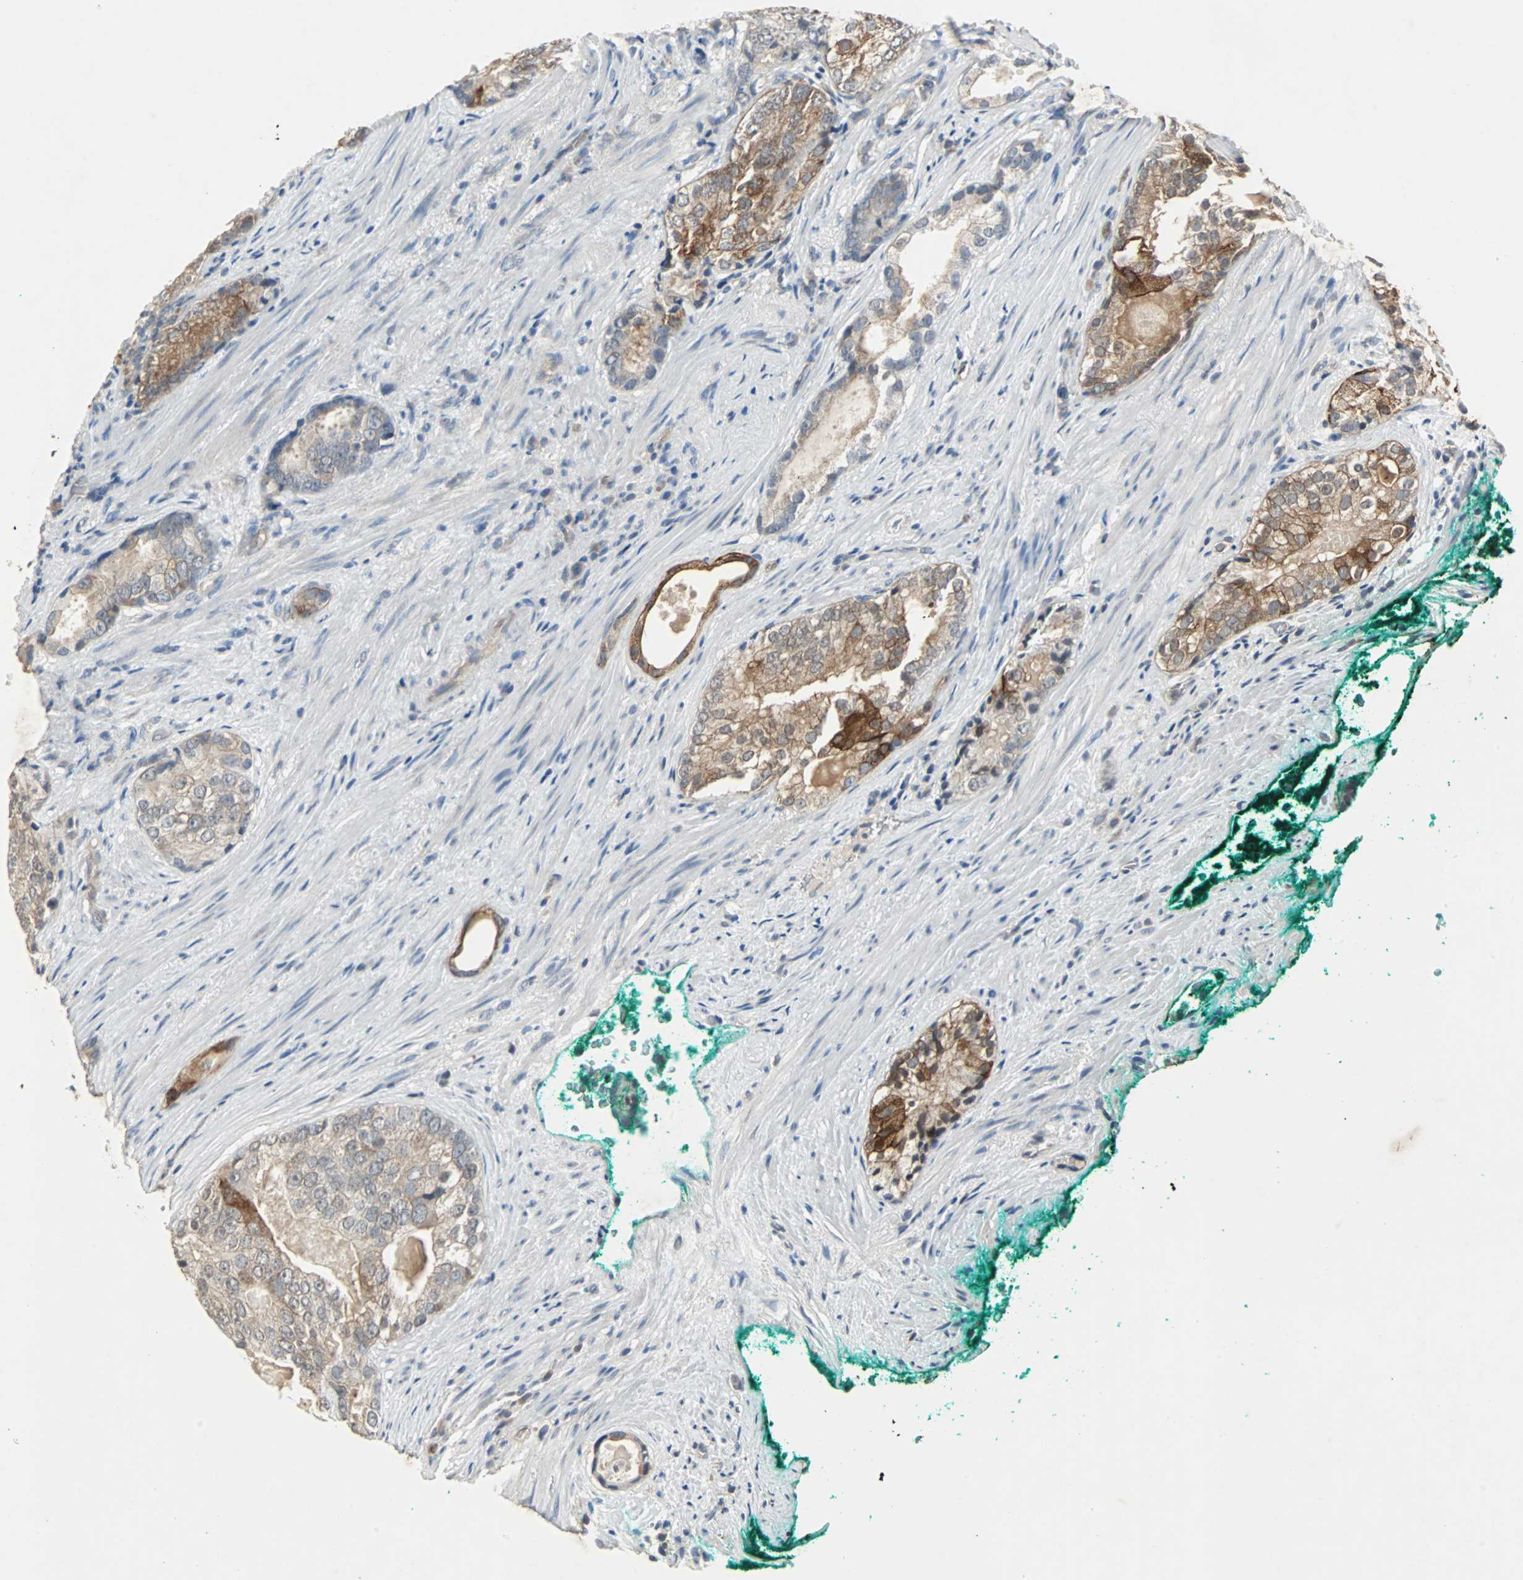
{"staining": {"intensity": "moderate", "quantity": ">75%", "location": "cytoplasmic/membranous"}, "tissue": "prostate cancer", "cell_type": "Tumor cells", "image_type": "cancer", "snomed": [{"axis": "morphology", "description": "Adenocarcinoma, High grade"}, {"axis": "topography", "description": "Prostate"}], "caption": "Protein expression analysis of human high-grade adenocarcinoma (prostate) reveals moderate cytoplasmic/membranous staining in about >75% of tumor cells.", "gene": "CMC2", "patient": {"sex": "male", "age": 66}}